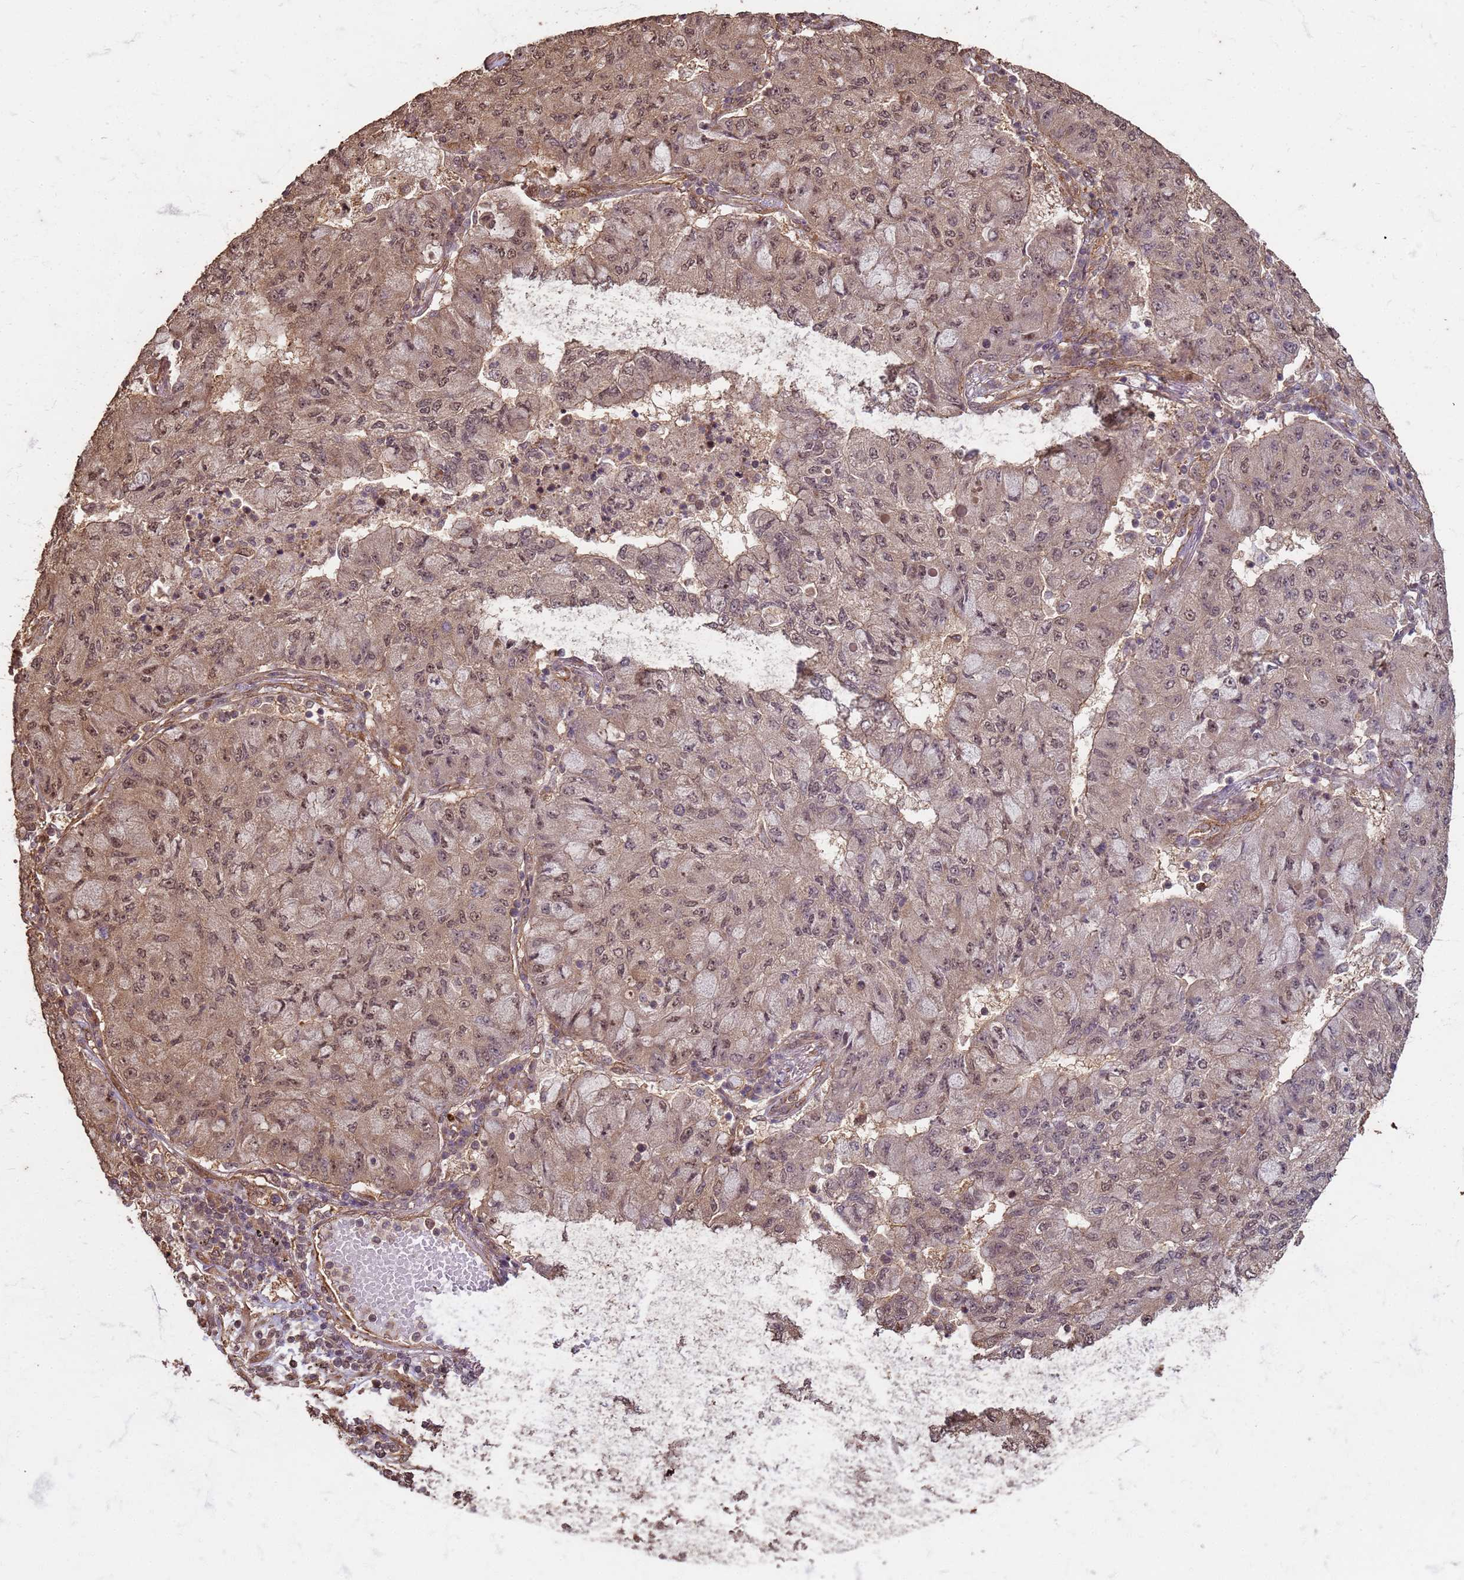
{"staining": {"intensity": "weak", "quantity": "25%-75%", "location": "cytoplasmic/membranous,nuclear"}, "tissue": "lung cancer", "cell_type": "Tumor cells", "image_type": "cancer", "snomed": [{"axis": "morphology", "description": "Squamous cell carcinoma, NOS"}, {"axis": "topography", "description": "Lung"}], "caption": "Tumor cells display low levels of weak cytoplasmic/membranous and nuclear staining in approximately 25%-75% of cells in human lung squamous cell carcinoma.", "gene": "KIF26A", "patient": {"sex": "male", "age": 74}}